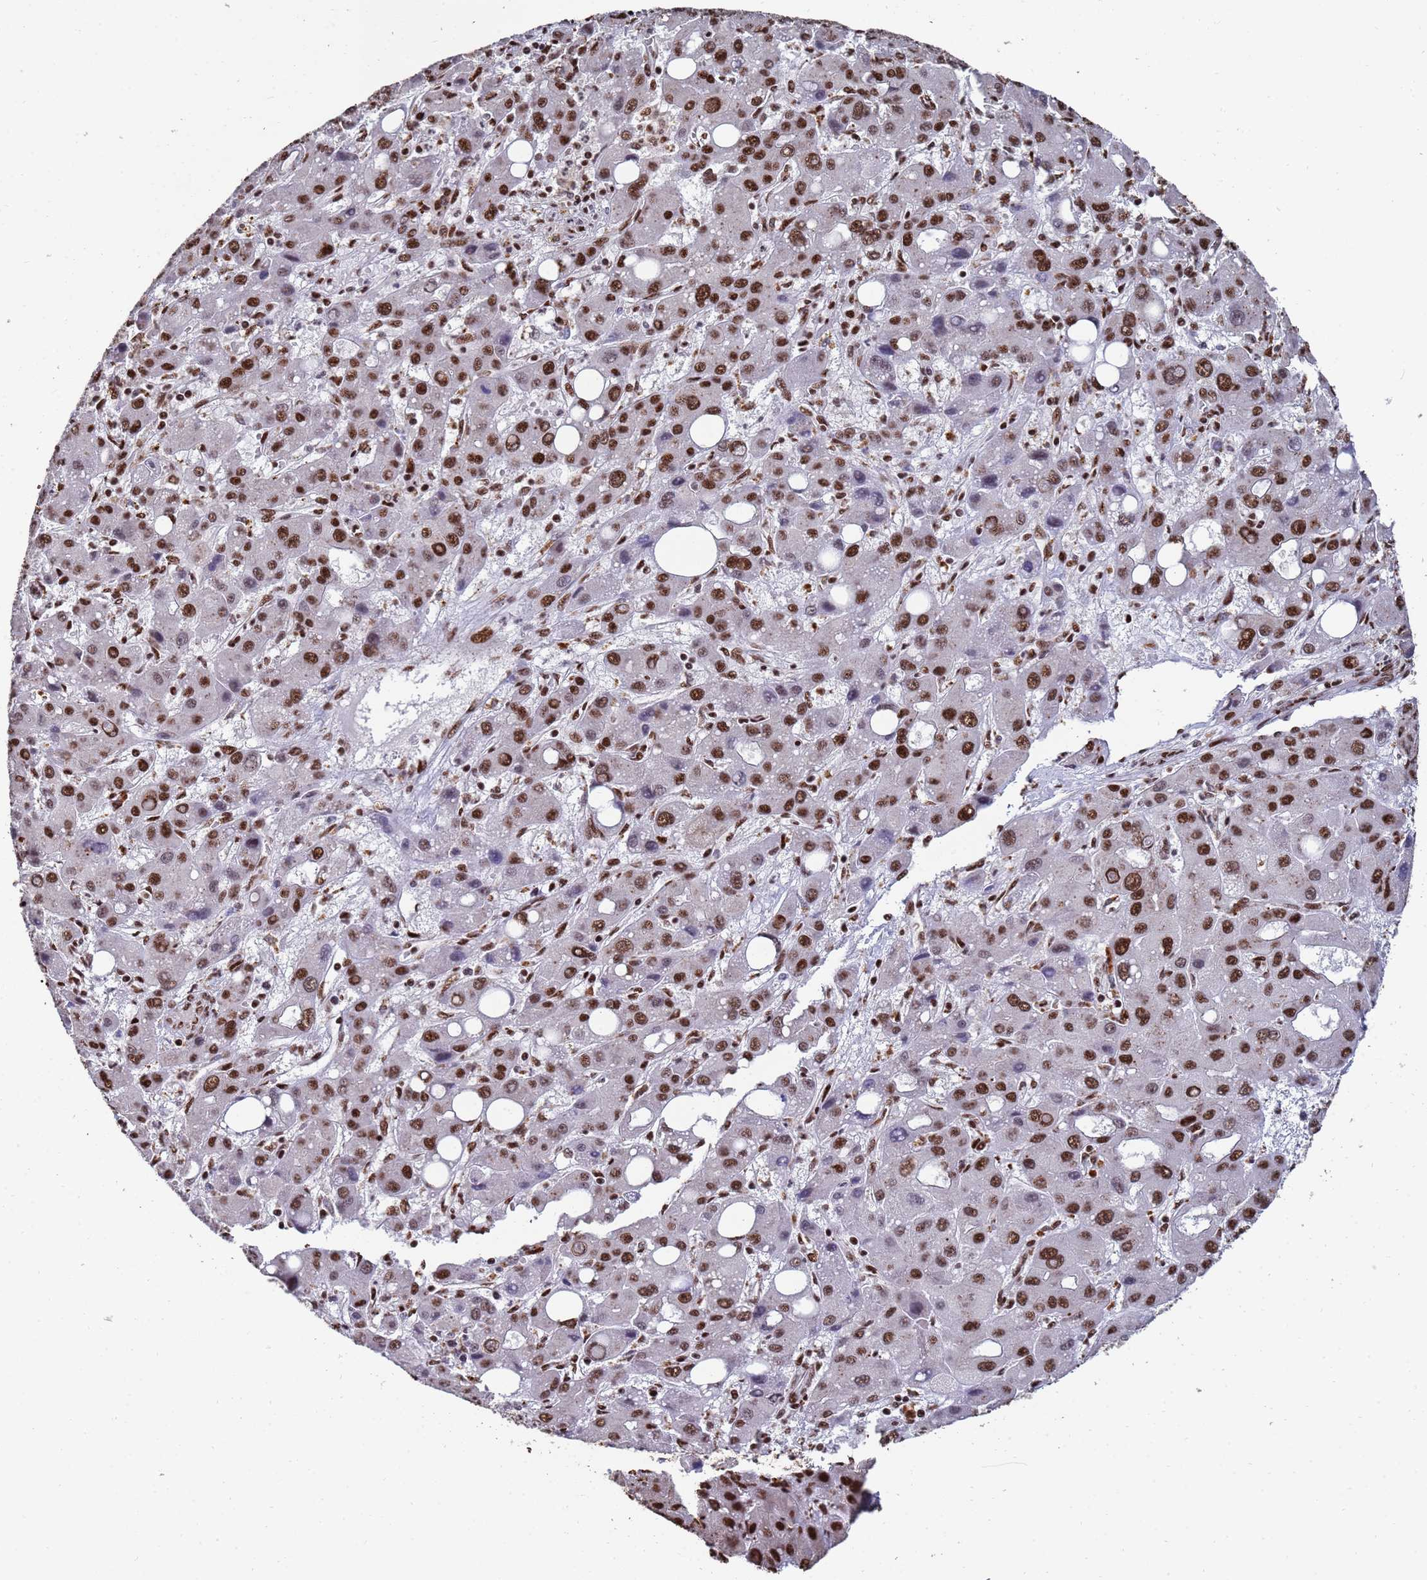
{"staining": {"intensity": "strong", "quantity": ">75%", "location": "nuclear"}, "tissue": "liver cancer", "cell_type": "Tumor cells", "image_type": "cancer", "snomed": [{"axis": "morphology", "description": "Carcinoma, Hepatocellular, NOS"}, {"axis": "topography", "description": "Liver"}], "caption": "Immunohistochemical staining of human liver cancer reveals strong nuclear protein expression in about >75% of tumor cells.", "gene": "SF3B2", "patient": {"sex": "male", "age": 55}}